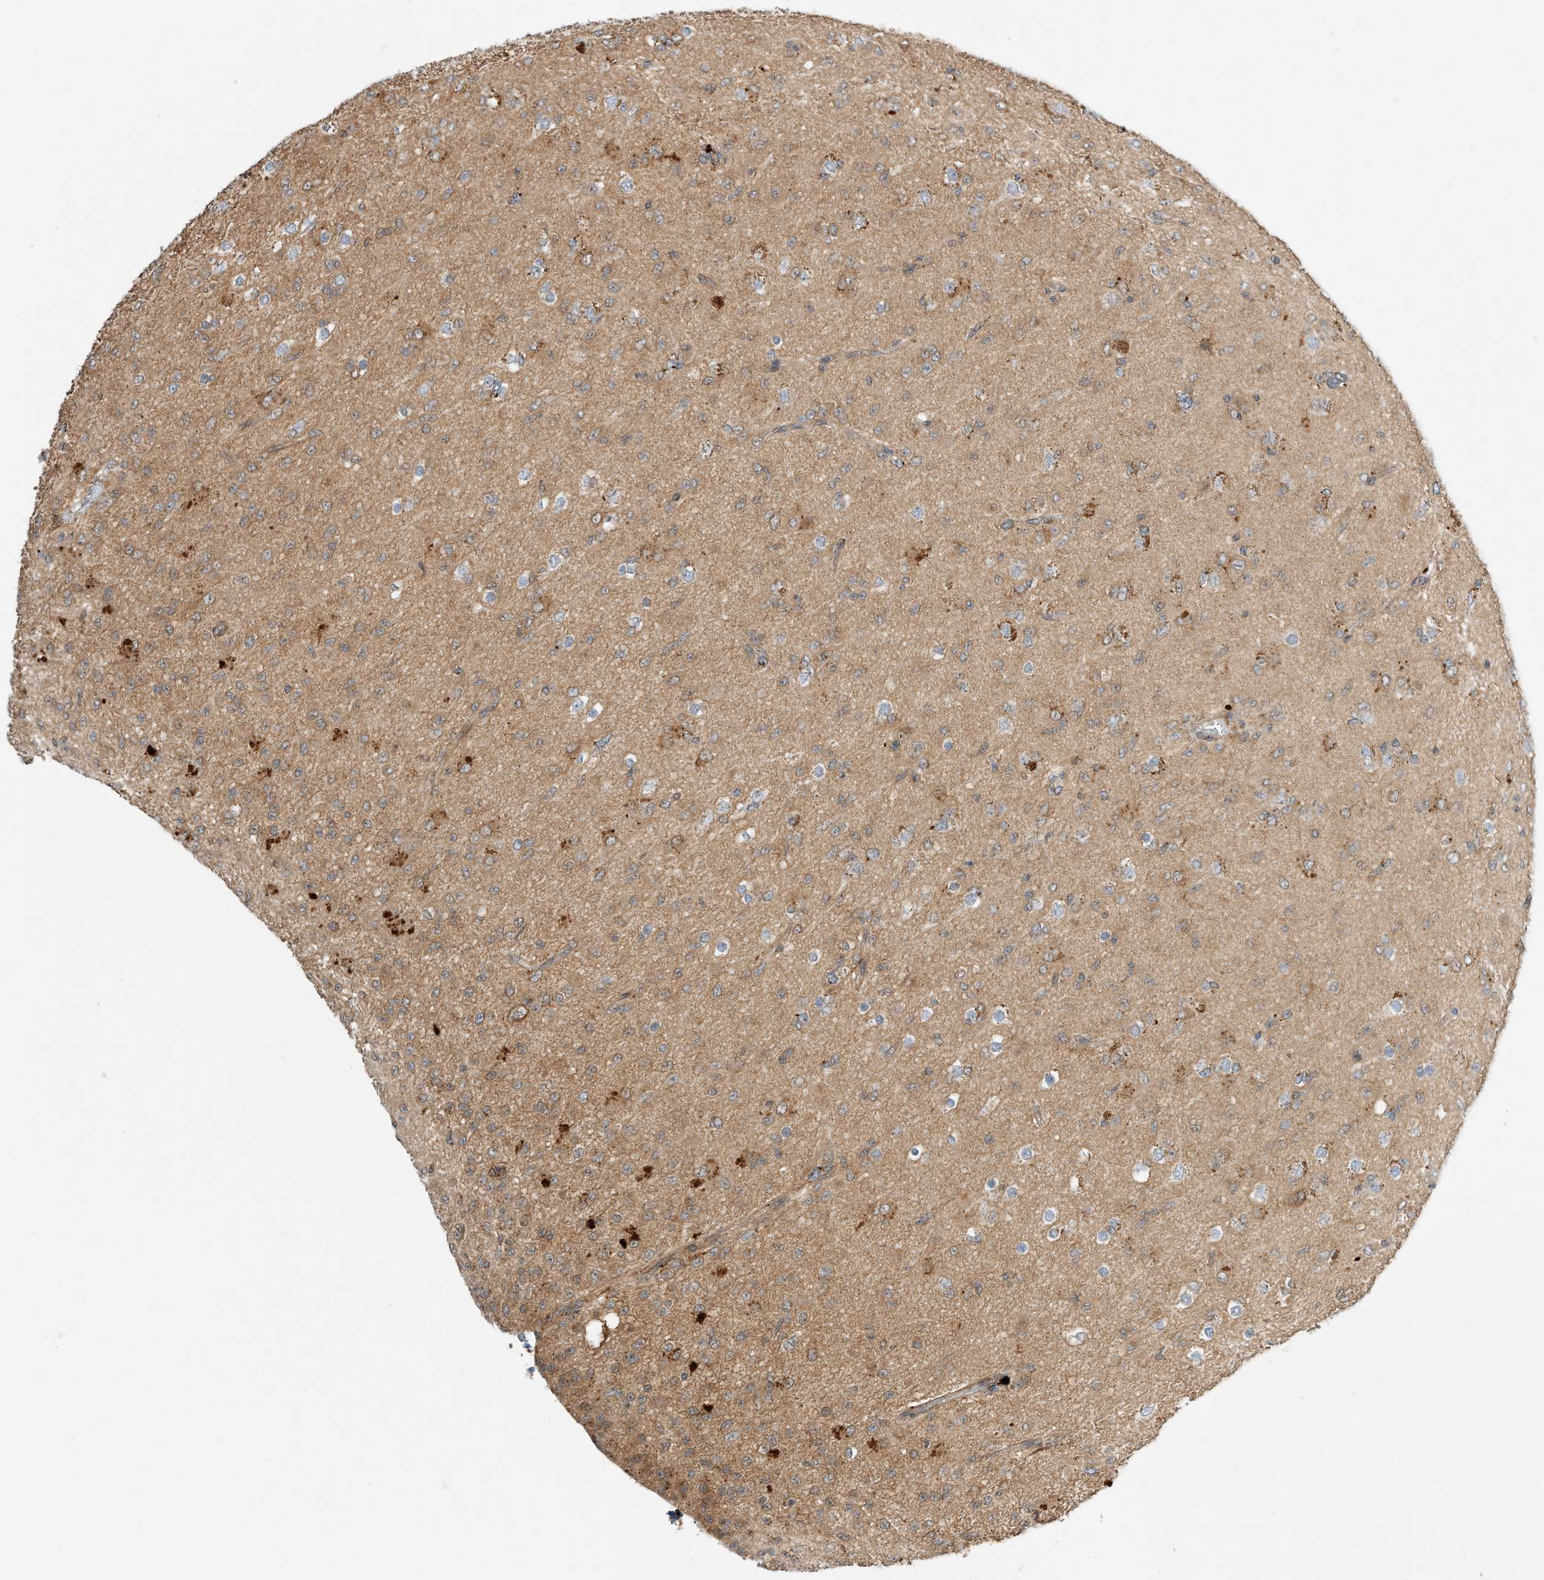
{"staining": {"intensity": "weak", "quantity": "<25%", "location": "cytoplasmic/membranous"}, "tissue": "glioma", "cell_type": "Tumor cells", "image_type": "cancer", "snomed": [{"axis": "morphology", "description": "Glioma, malignant, Low grade"}, {"axis": "topography", "description": "Brain"}], "caption": "Photomicrograph shows no protein staining in tumor cells of glioma tissue.", "gene": "CPAMD8", "patient": {"sex": "male", "age": 65}}